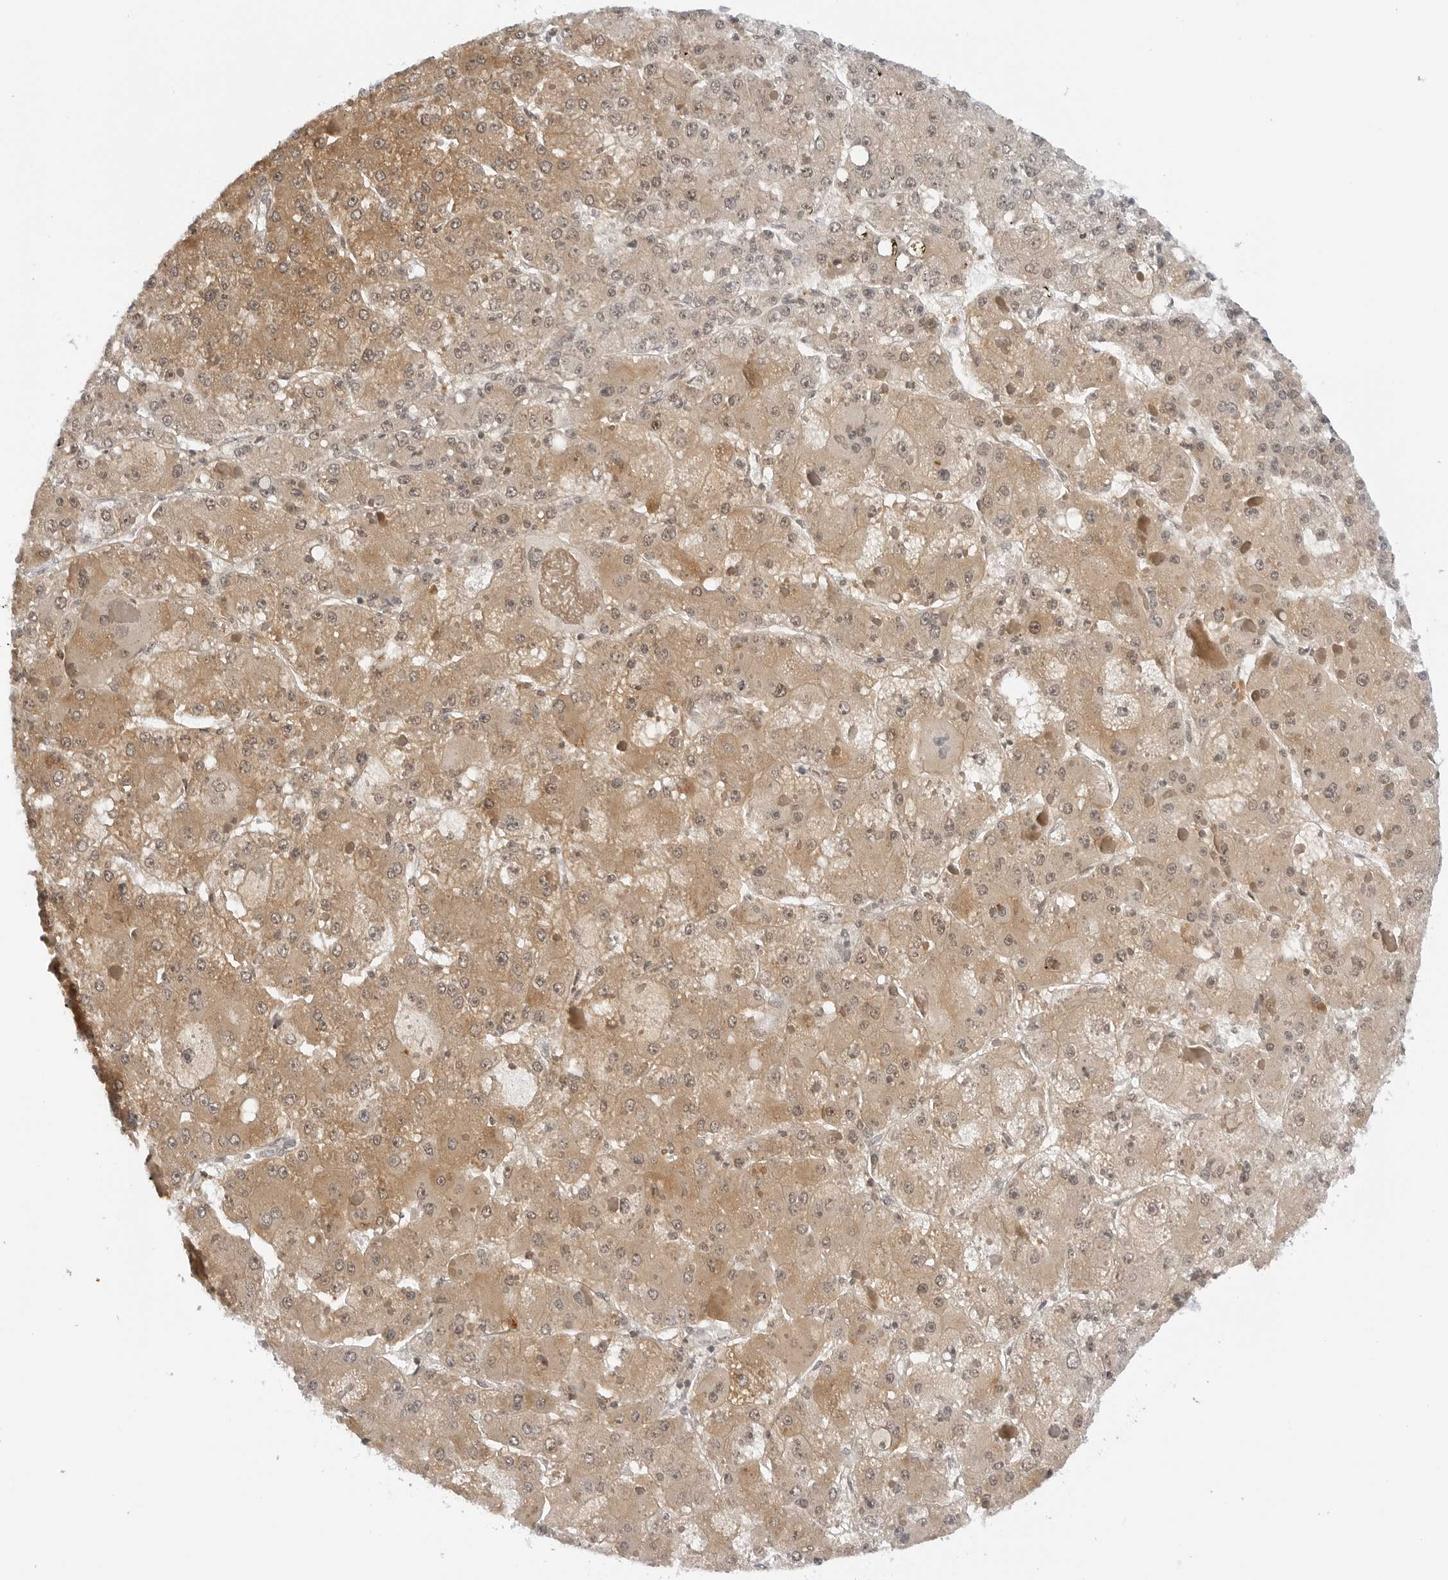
{"staining": {"intensity": "moderate", "quantity": ">75%", "location": "cytoplasmic/membranous"}, "tissue": "liver cancer", "cell_type": "Tumor cells", "image_type": "cancer", "snomed": [{"axis": "morphology", "description": "Carcinoma, Hepatocellular, NOS"}, {"axis": "topography", "description": "Liver"}], "caption": "This is a photomicrograph of immunohistochemistry (IHC) staining of liver hepatocellular carcinoma, which shows moderate staining in the cytoplasmic/membranous of tumor cells.", "gene": "MAP2K5", "patient": {"sex": "female", "age": 73}}